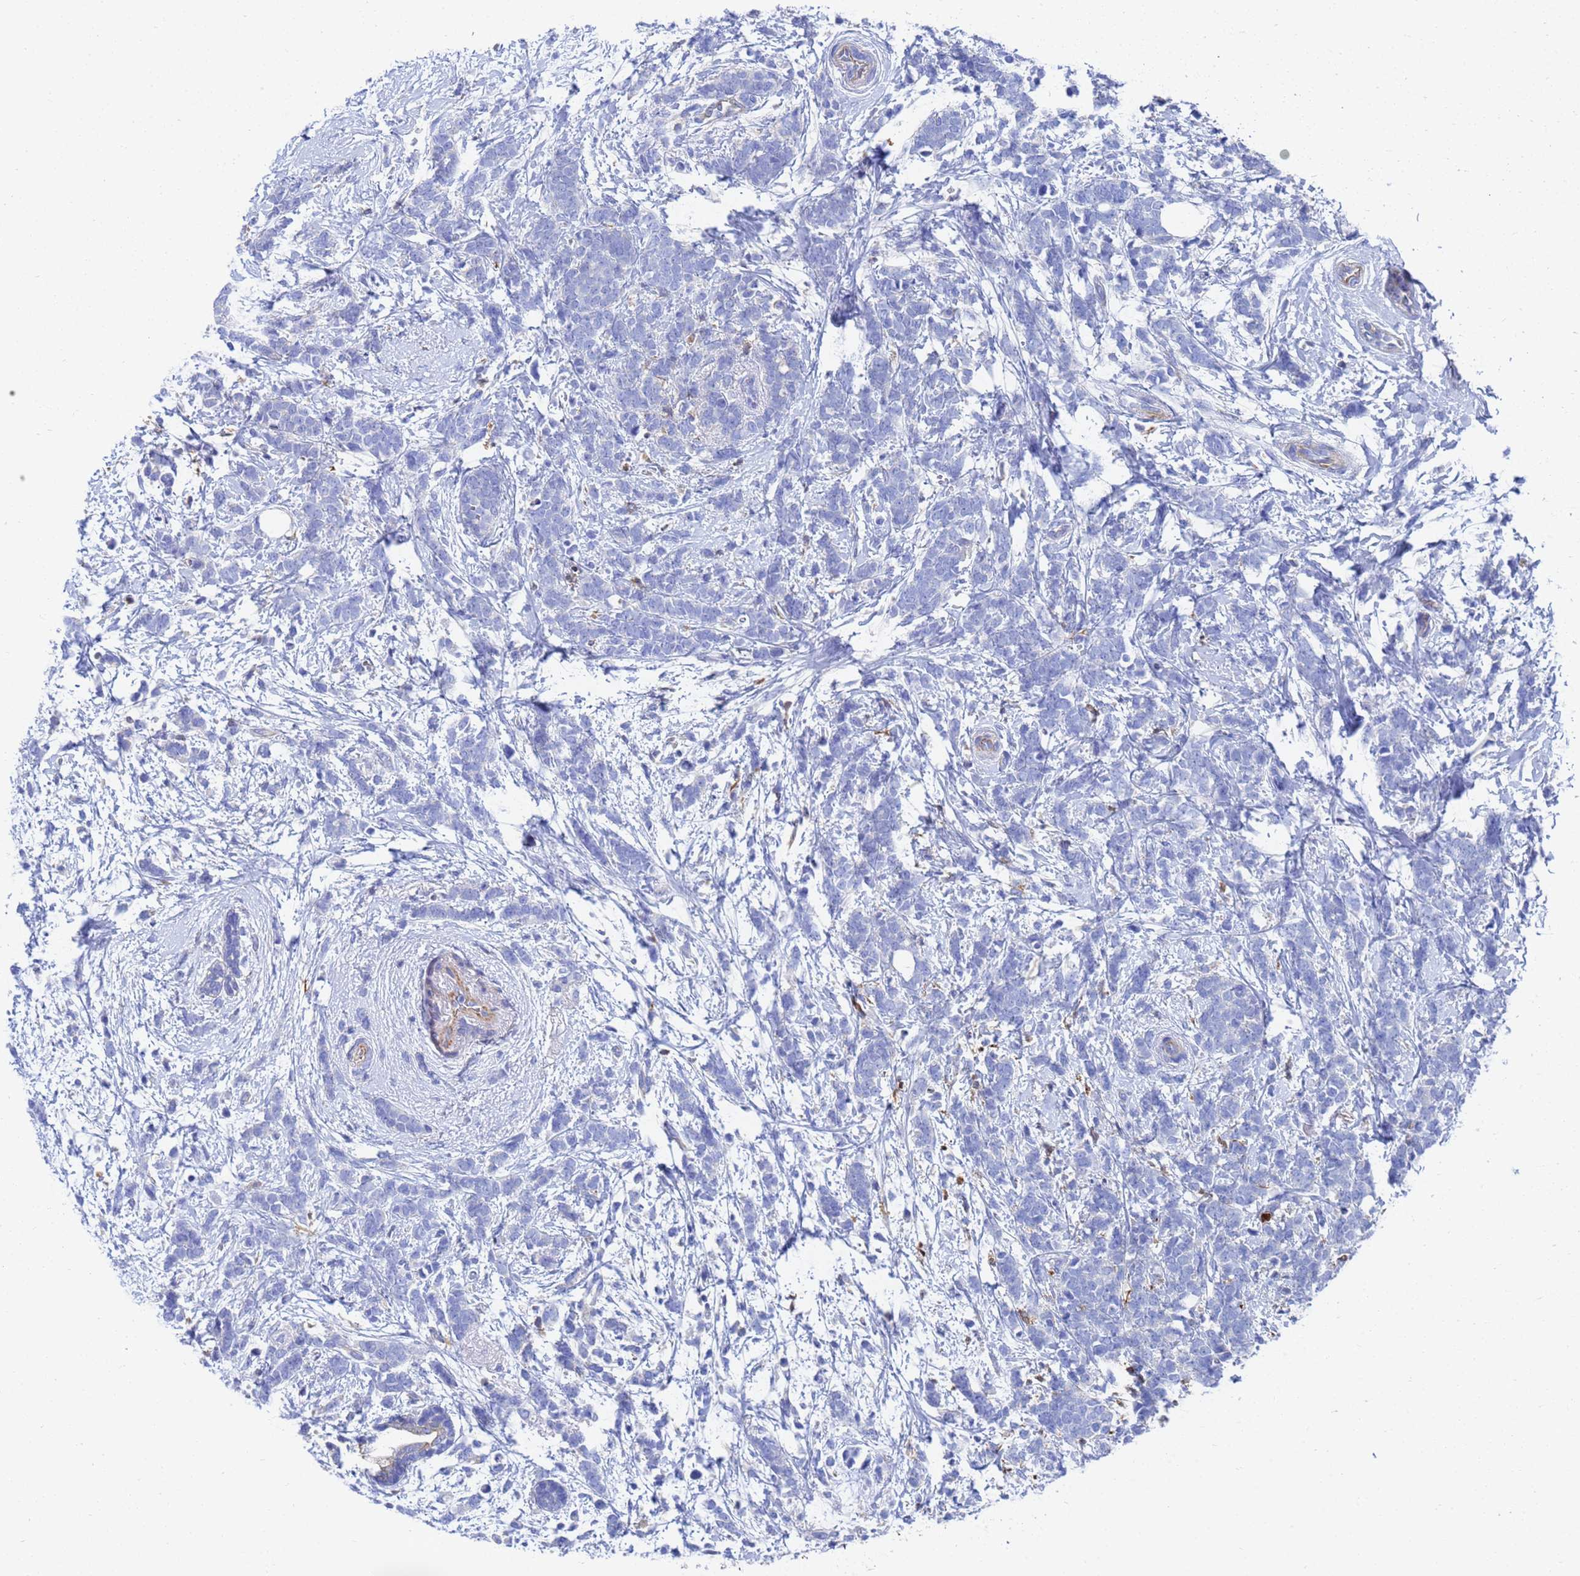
{"staining": {"intensity": "negative", "quantity": "none", "location": "none"}, "tissue": "breast cancer", "cell_type": "Tumor cells", "image_type": "cancer", "snomed": [{"axis": "morphology", "description": "Lobular carcinoma"}, {"axis": "topography", "description": "Breast"}], "caption": "Tumor cells show no significant protein staining in breast cancer (lobular carcinoma).", "gene": "GCHFR", "patient": {"sex": "female", "age": 58}}